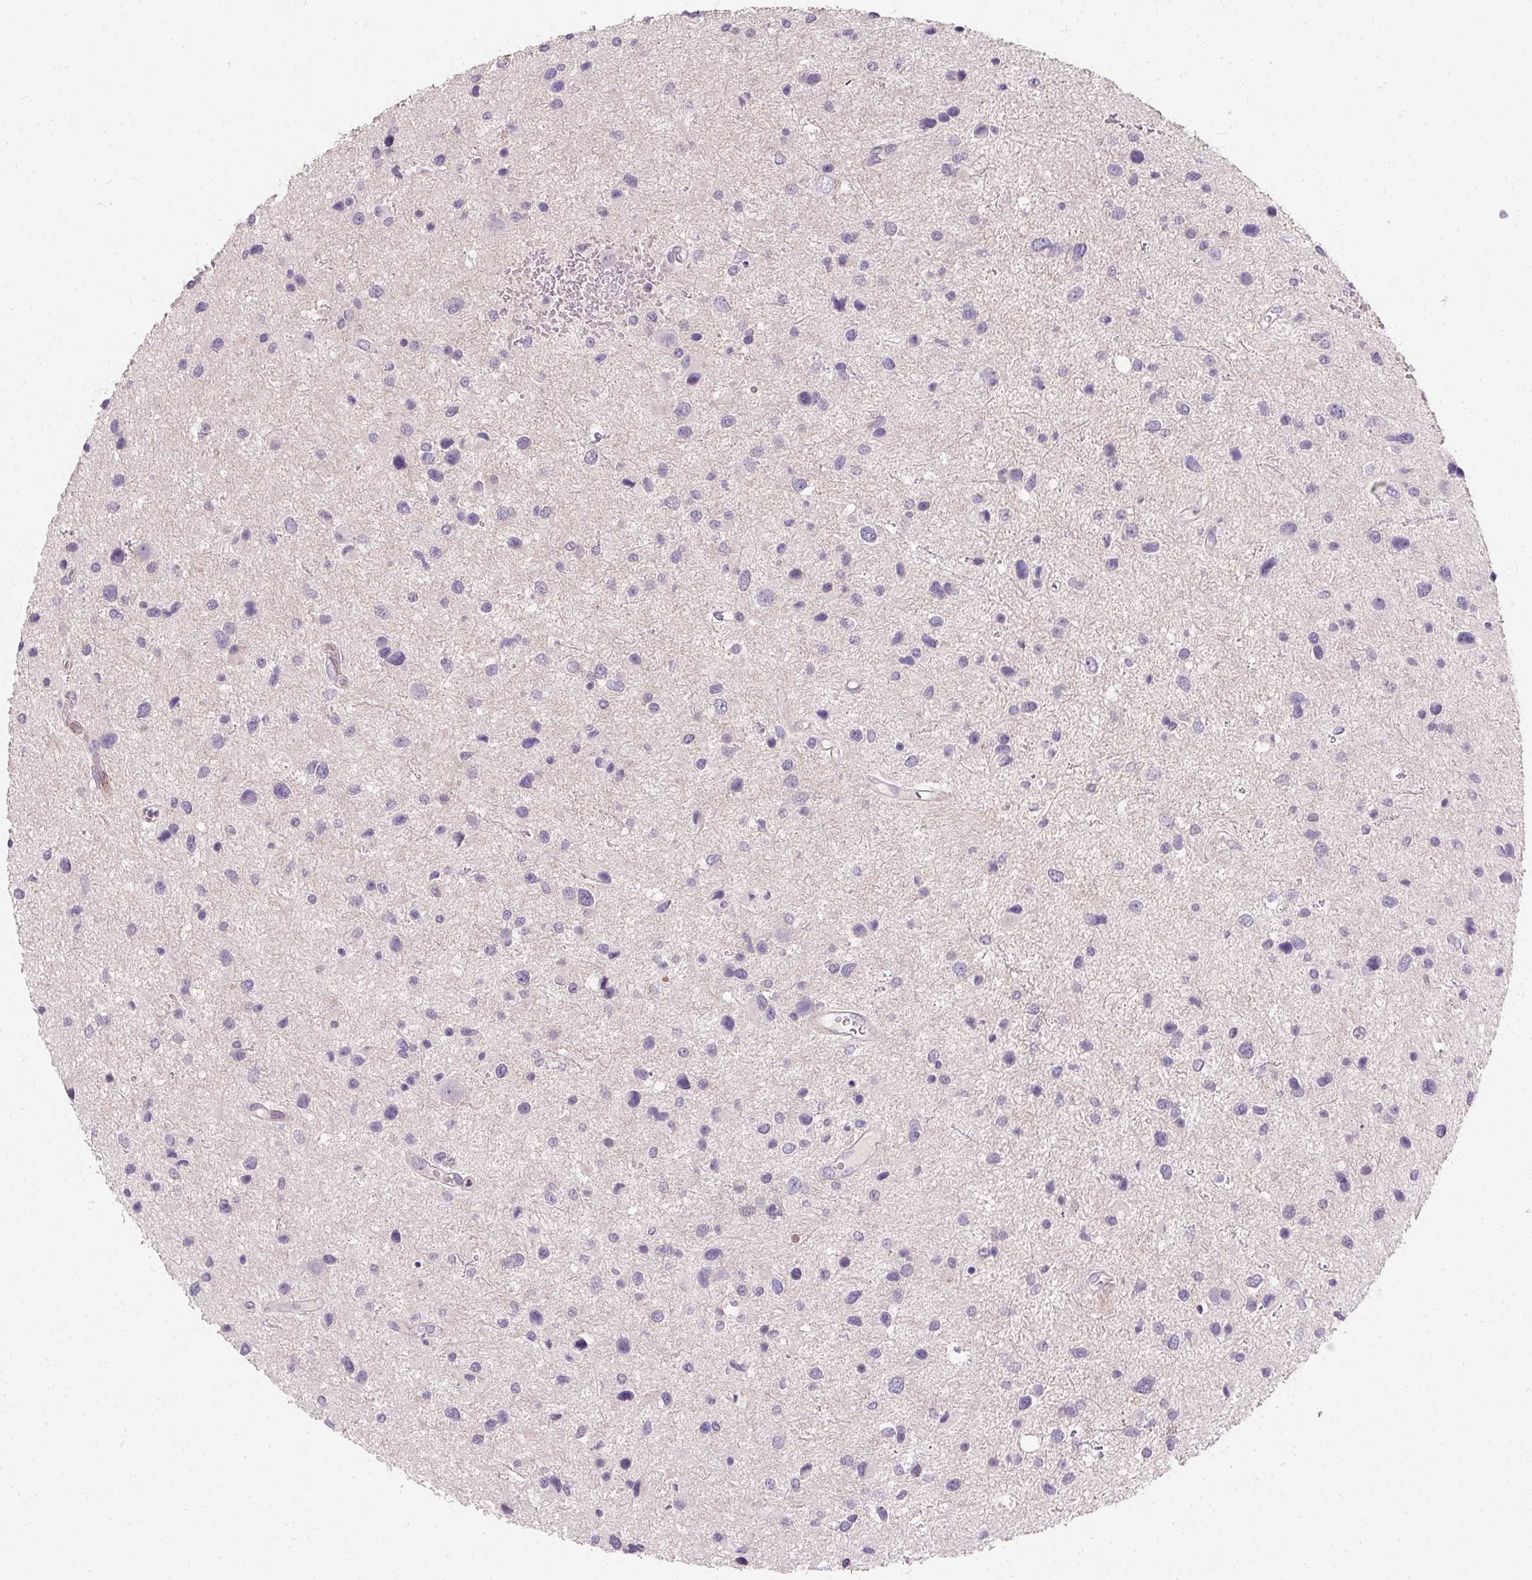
{"staining": {"intensity": "negative", "quantity": "none", "location": "none"}, "tissue": "glioma", "cell_type": "Tumor cells", "image_type": "cancer", "snomed": [{"axis": "morphology", "description": "Glioma, malignant, Low grade"}, {"axis": "topography", "description": "Brain"}], "caption": "High power microscopy histopathology image of an immunohistochemistry photomicrograph of glioma, revealing no significant positivity in tumor cells.", "gene": "TRIP13", "patient": {"sex": "female", "age": 32}}